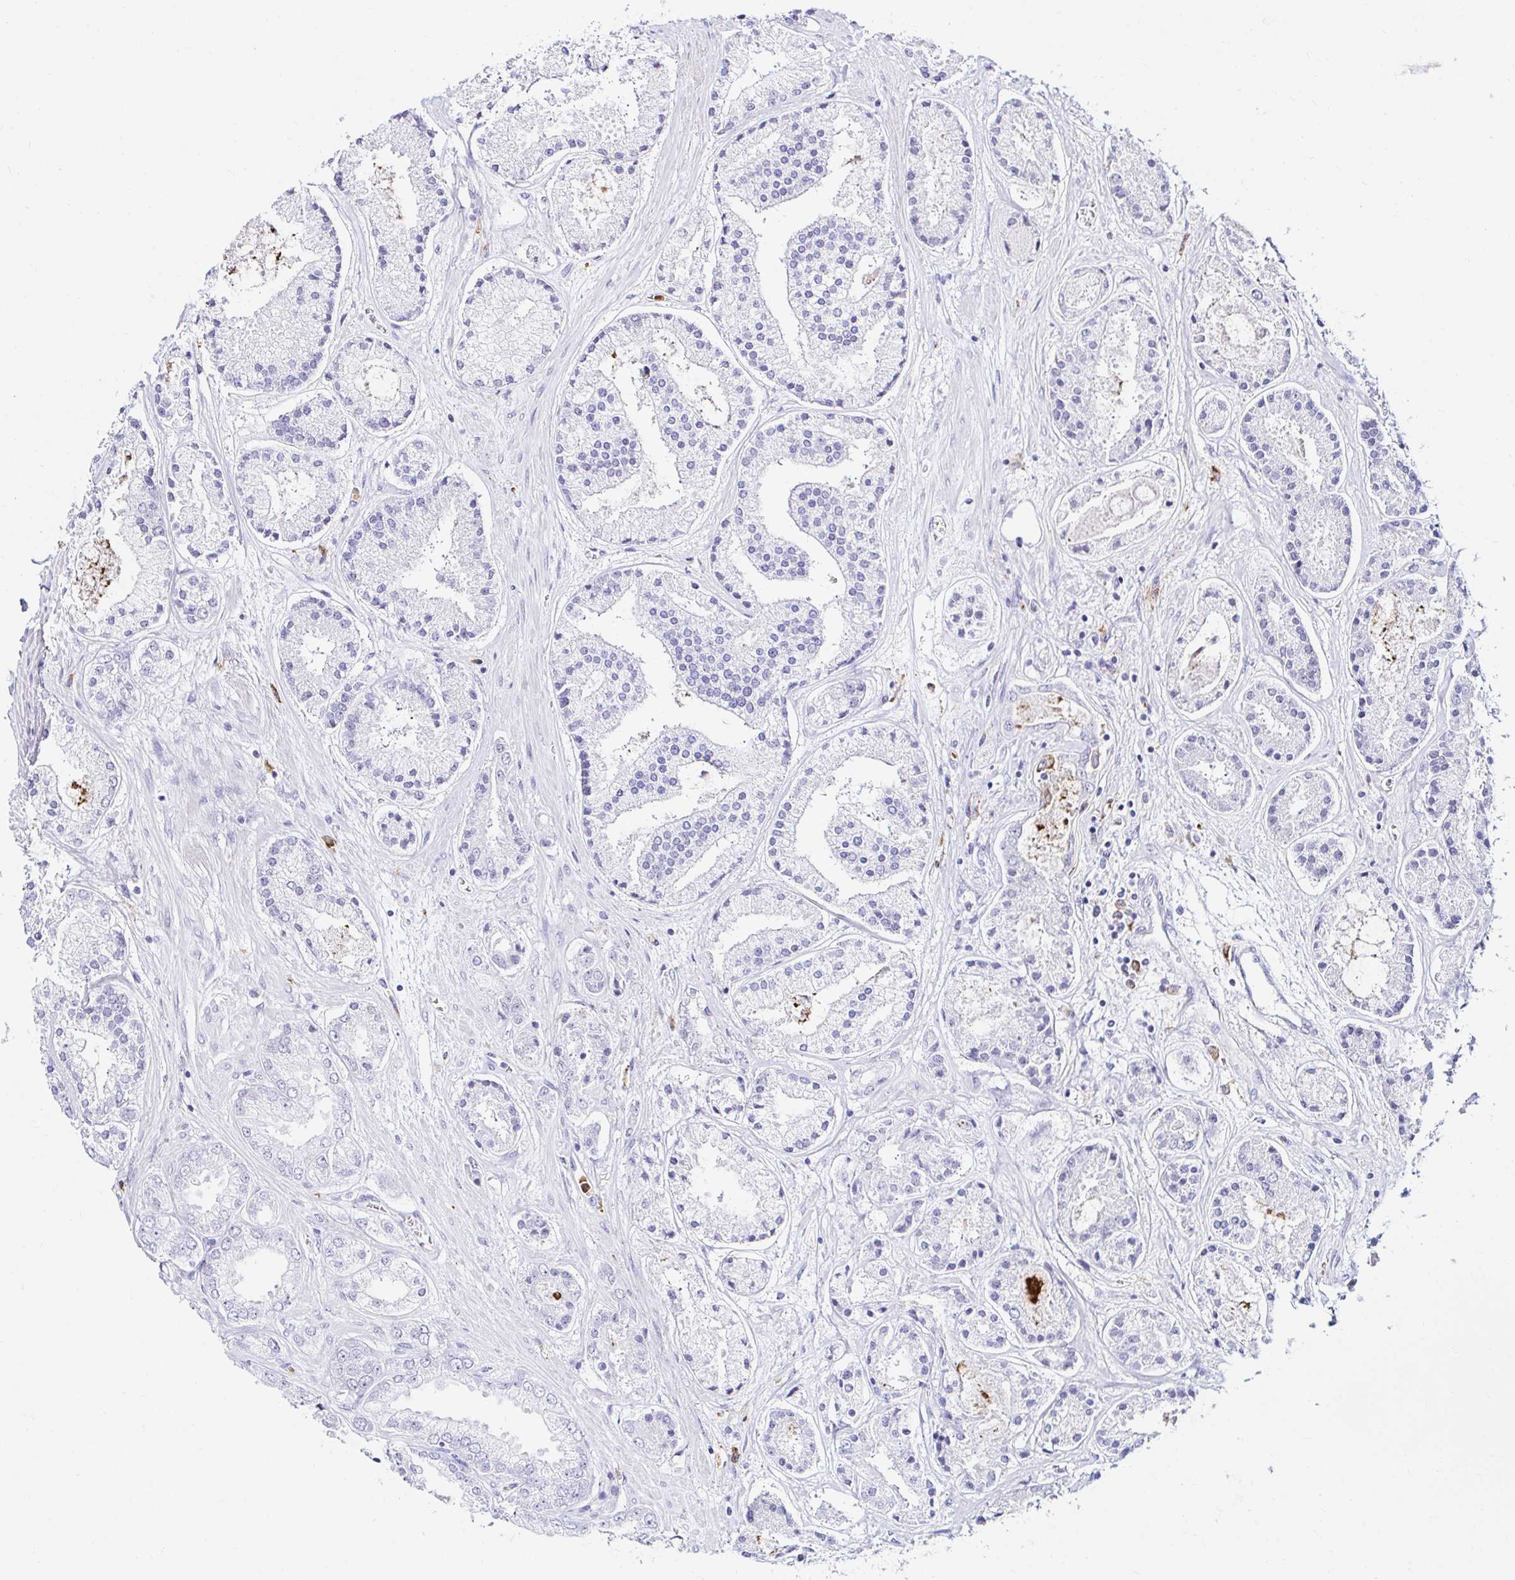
{"staining": {"intensity": "negative", "quantity": "none", "location": "none"}, "tissue": "prostate cancer", "cell_type": "Tumor cells", "image_type": "cancer", "snomed": [{"axis": "morphology", "description": "Adenocarcinoma, High grade"}, {"axis": "topography", "description": "Prostate"}], "caption": "Protein analysis of prostate cancer (adenocarcinoma (high-grade)) reveals no significant staining in tumor cells.", "gene": "CYBB", "patient": {"sex": "male", "age": 67}}